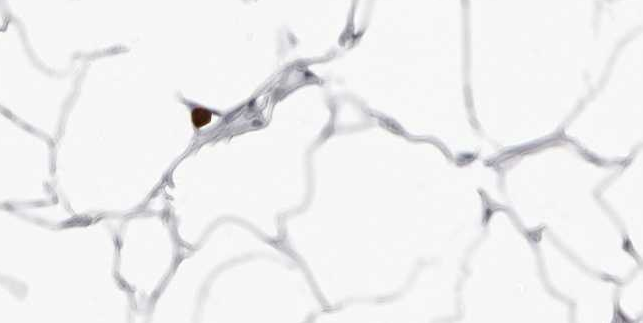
{"staining": {"intensity": "negative", "quantity": "none", "location": "none"}, "tissue": "adipose tissue", "cell_type": "Adipocytes", "image_type": "normal", "snomed": [{"axis": "morphology", "description": "Normal tissue, NOS"}, {"axis": "topography", "description": "Breast"}], "caption": "This is an IHC image of normal adipose tissue. There is no positivity in adipocytes.", "gene": "TPD52L1", "patient": {"sex": "female", "age": 23}}